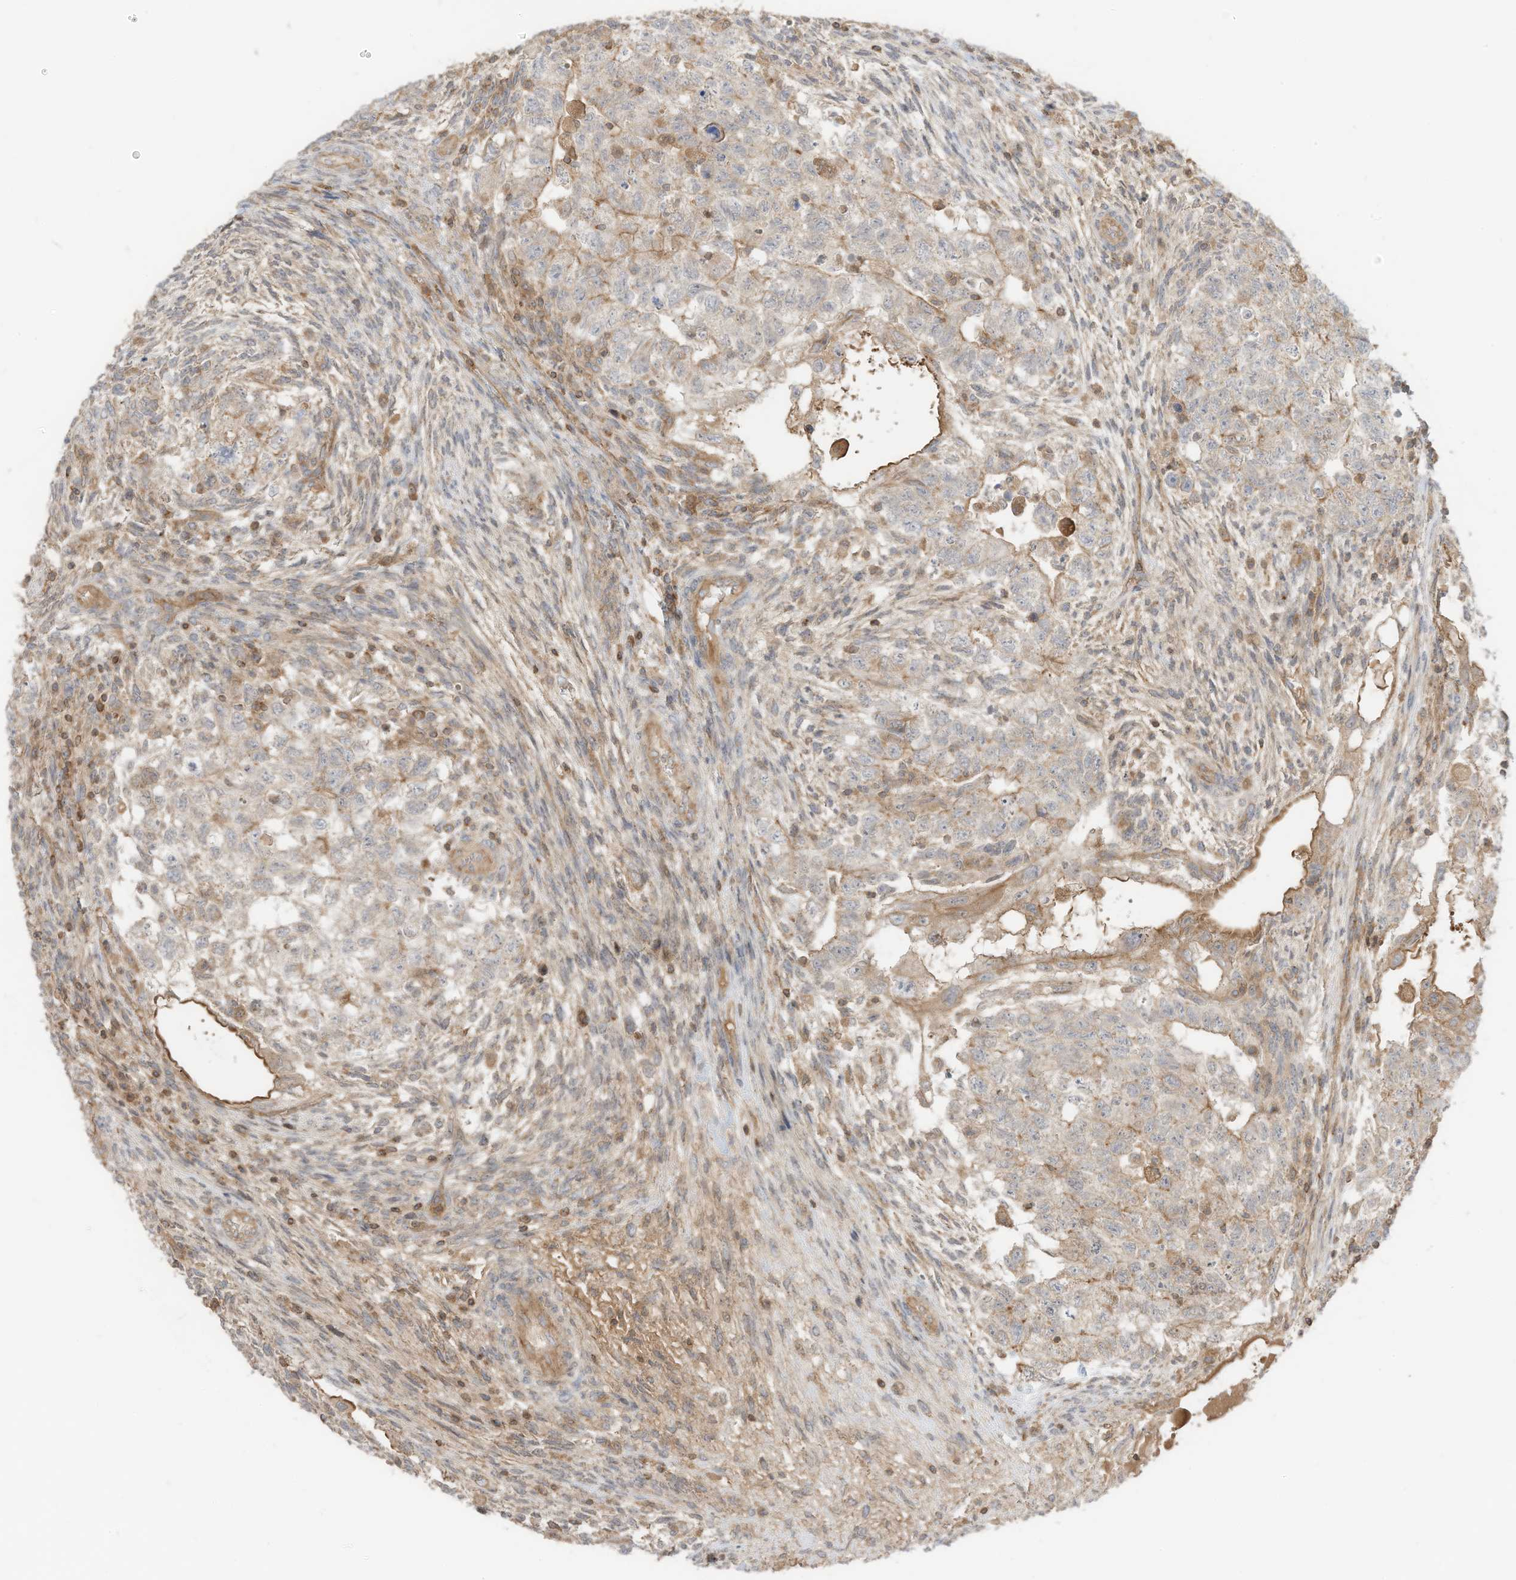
{"staining": {"intensity": "moderate", "quantity": "<25%", "location": "cytoplasmic/membranous"}, "tissue": "testis cancer", "cell_type": "Tumor cells", "image_type": "cancer", "snomed": [{"axis": "morphology", "description": "Carcinoma, Embryonal, NOS"}, {"axis": "topography", "description": "Testis"}], "caption": "This is a micrograph of IHC staining of testis cancer (embryonal carcinoma), which shows moderate expression in the cytoplasmic/membranous of tumor cells.", "gene": "SLC25A12", "patient": {"sex": "male", "age": 36}}